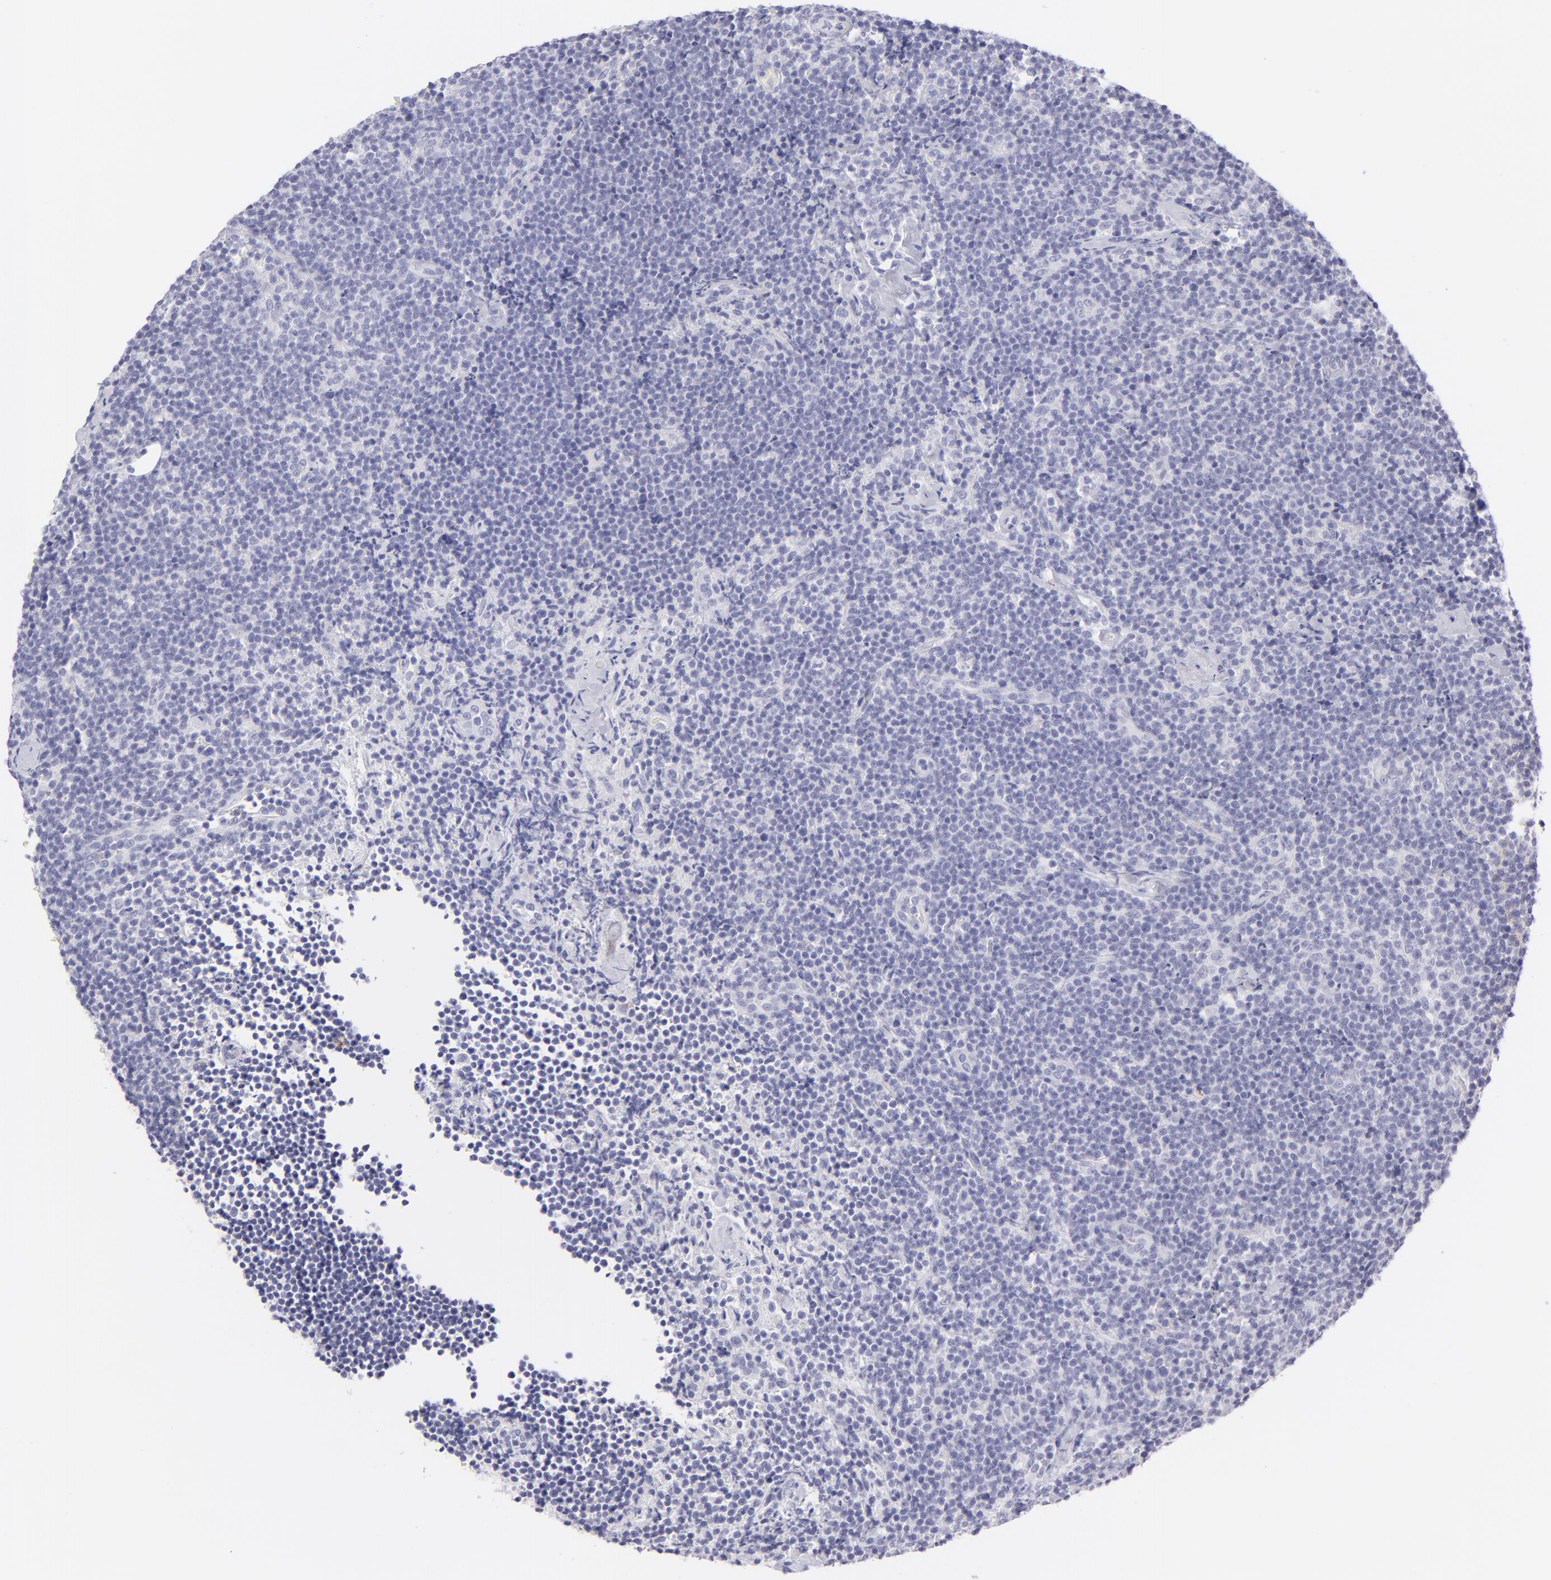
{"staining": {"intensity": "negative", "quantity": "none", "location": "none"}, "tissue": "lymphoma", "cell_type": "Tumor cells", "image_type": "cancer", "snomed": [{"axis": "morphology", "description": "Malignant lymphoma, non-Hodgkin's type, High grade"}, {"axis": "topography", "description": "Lymph node"}], "caption": "Tumor cells show no significant staining in lymphoma.", "gene": "CLDN4", "patient": {"sex": "female", "age": 58}}